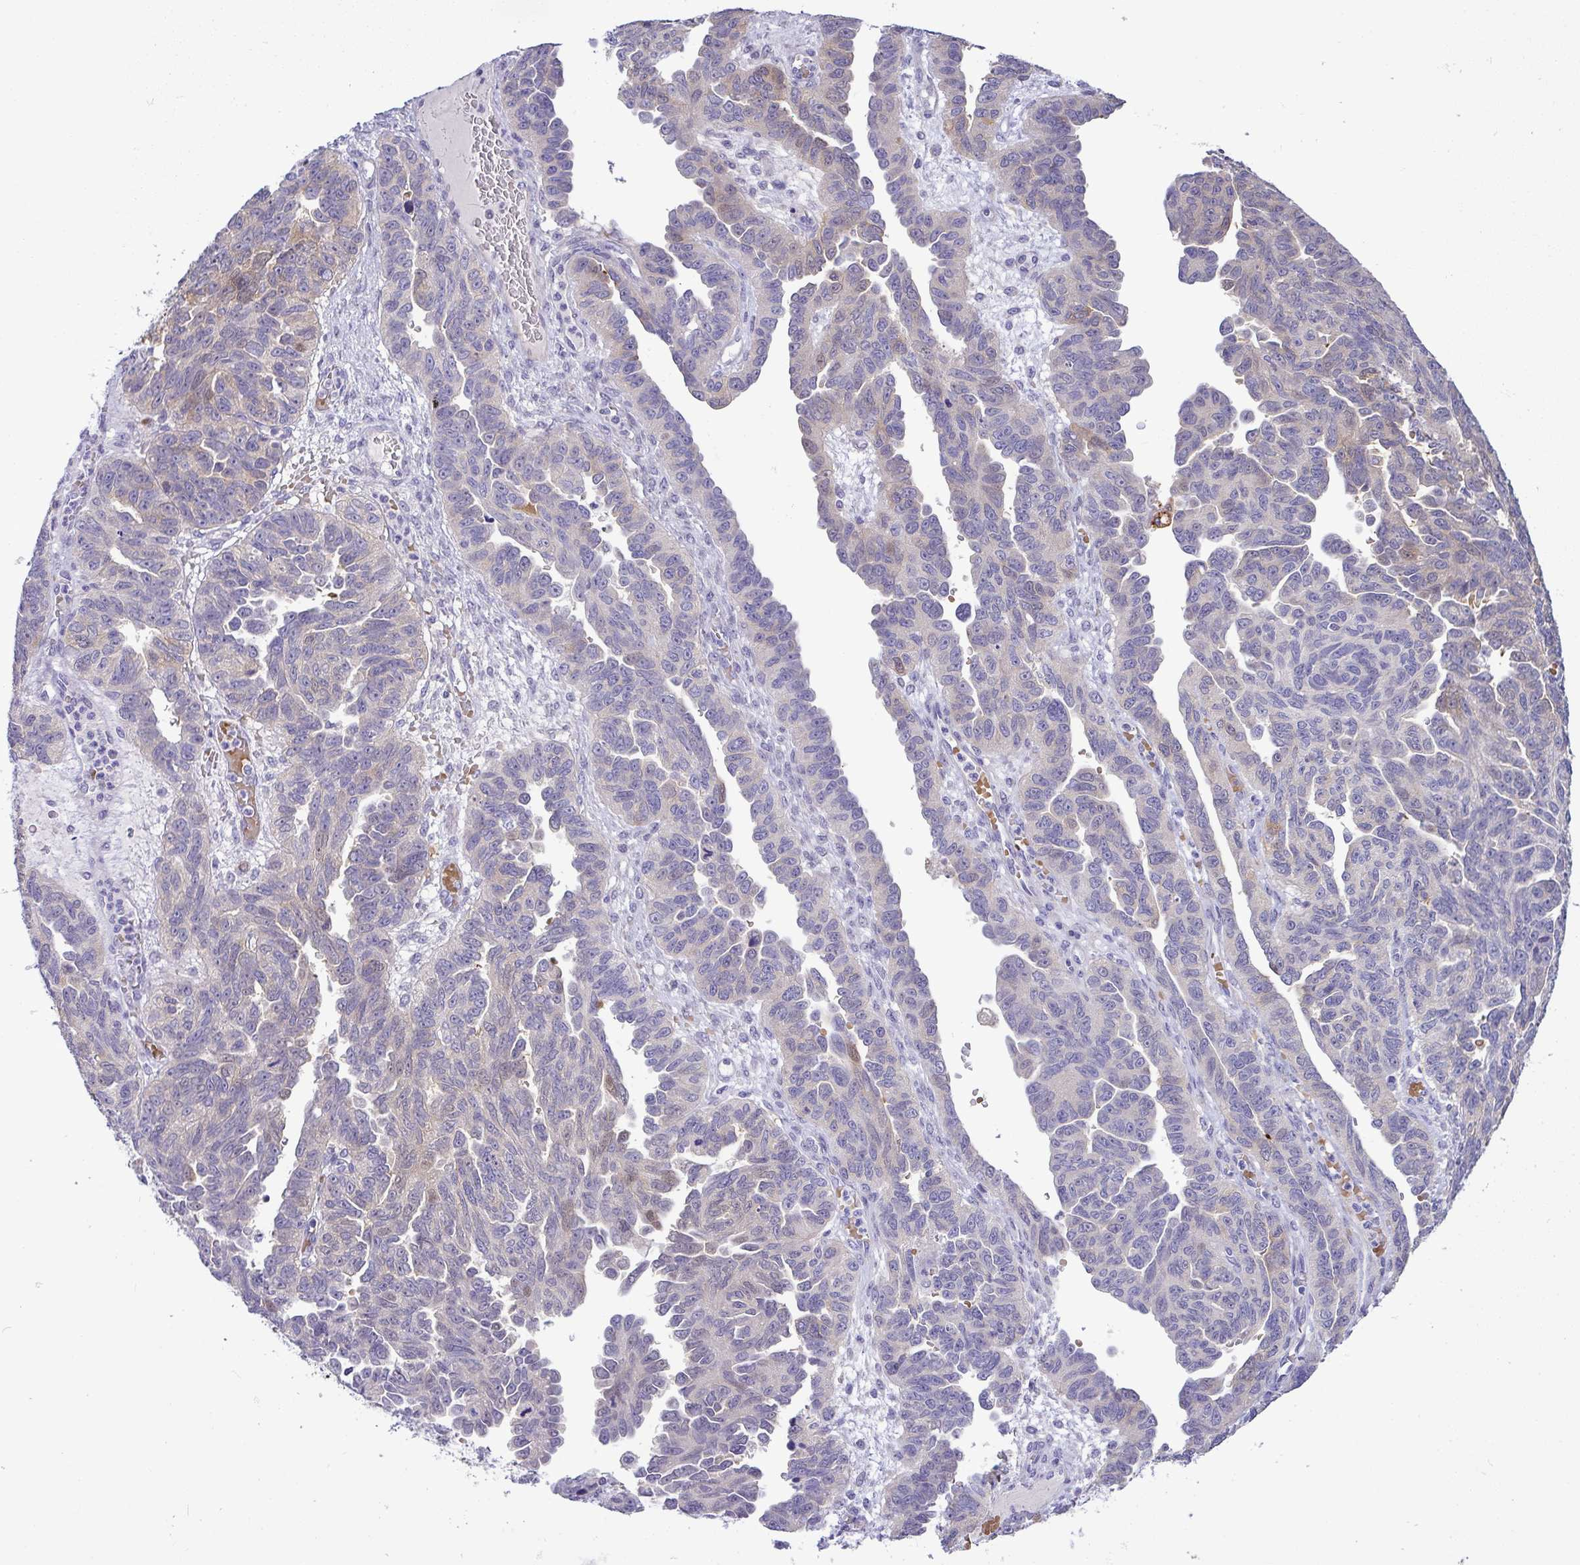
{"staining": {"intensity": "weak", "quantity": "<25%", "location": "cytoplasmic/membranous"}, "tissue": "ovarian cancer", "cell_type": "Tumor cells", "image_type": "cancer", "snomed": [{"axis": "morphology", "description": "Cystadenocarcinoma, serous, NOS"}, {"axis": "topography", "description": "Ovary"}], "caption": "High magnification brightfield microscopy of ovarian cancer stained with DAB (brown) and counterstained with hematoxylin (blue): tumor cells show no significant expression.", "gene": "MOCS1", "patient": {"sex": "female", "age": 64}}